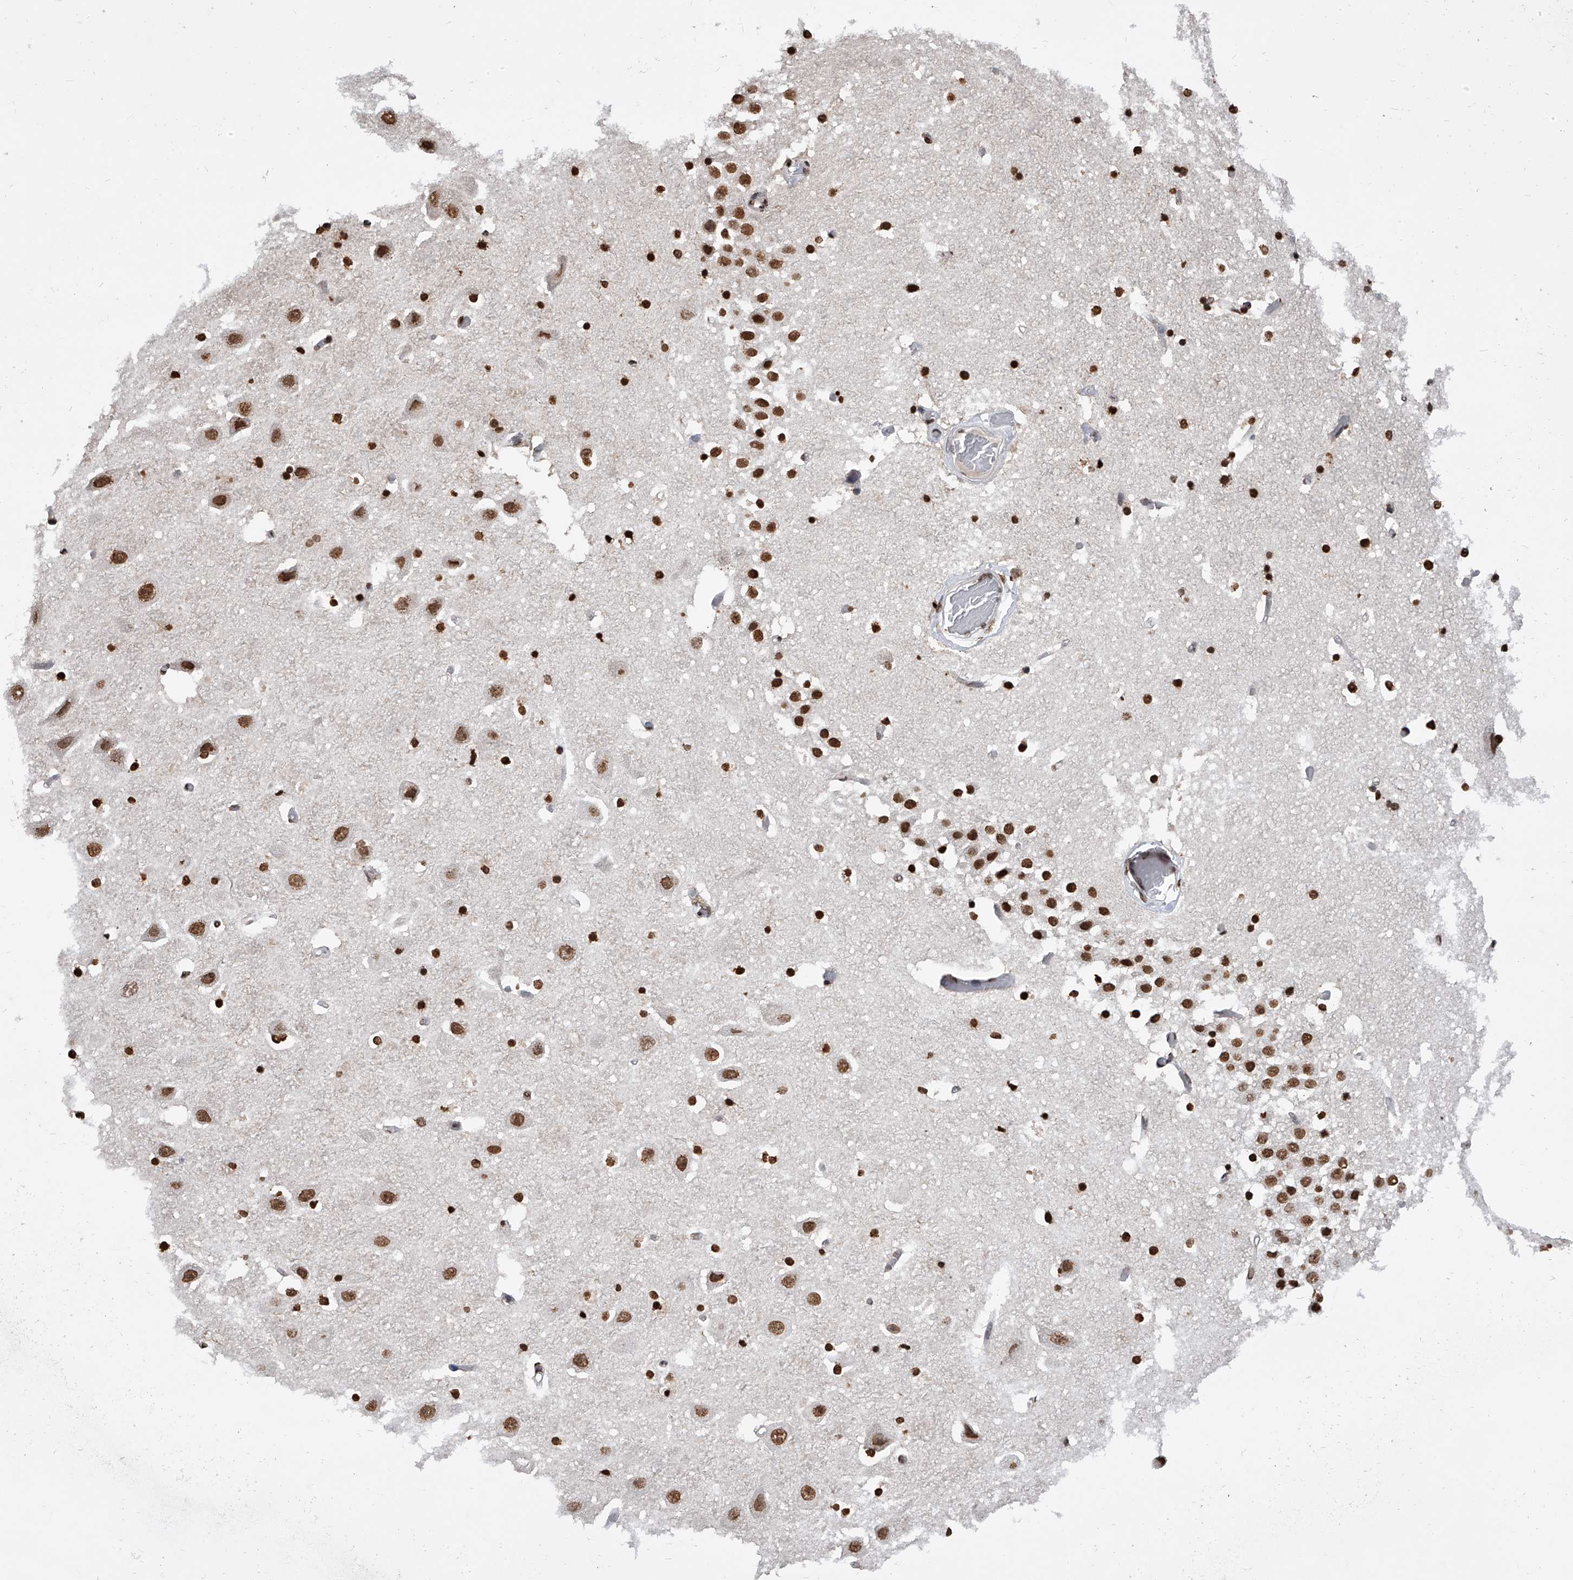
{"staining": {"intensity": "strong", "quantity": ">75%", "location": "nuclear"}, "tissue": "hippocampus", "cell_type": "Glial cells", "image_type": "normal", "snomed": [{"axis": "morphology", "description": "Normal tissue, NOS"}, {"axis": "topography", "description": "Hippocampus"}], "caption": "Protein expression analysis of benign hippocampus reveals strong nuclear positivity in approximately >75% of glial cells.", "gene": "CFAP410", "patient": {"sex": "female", "age": 52}}